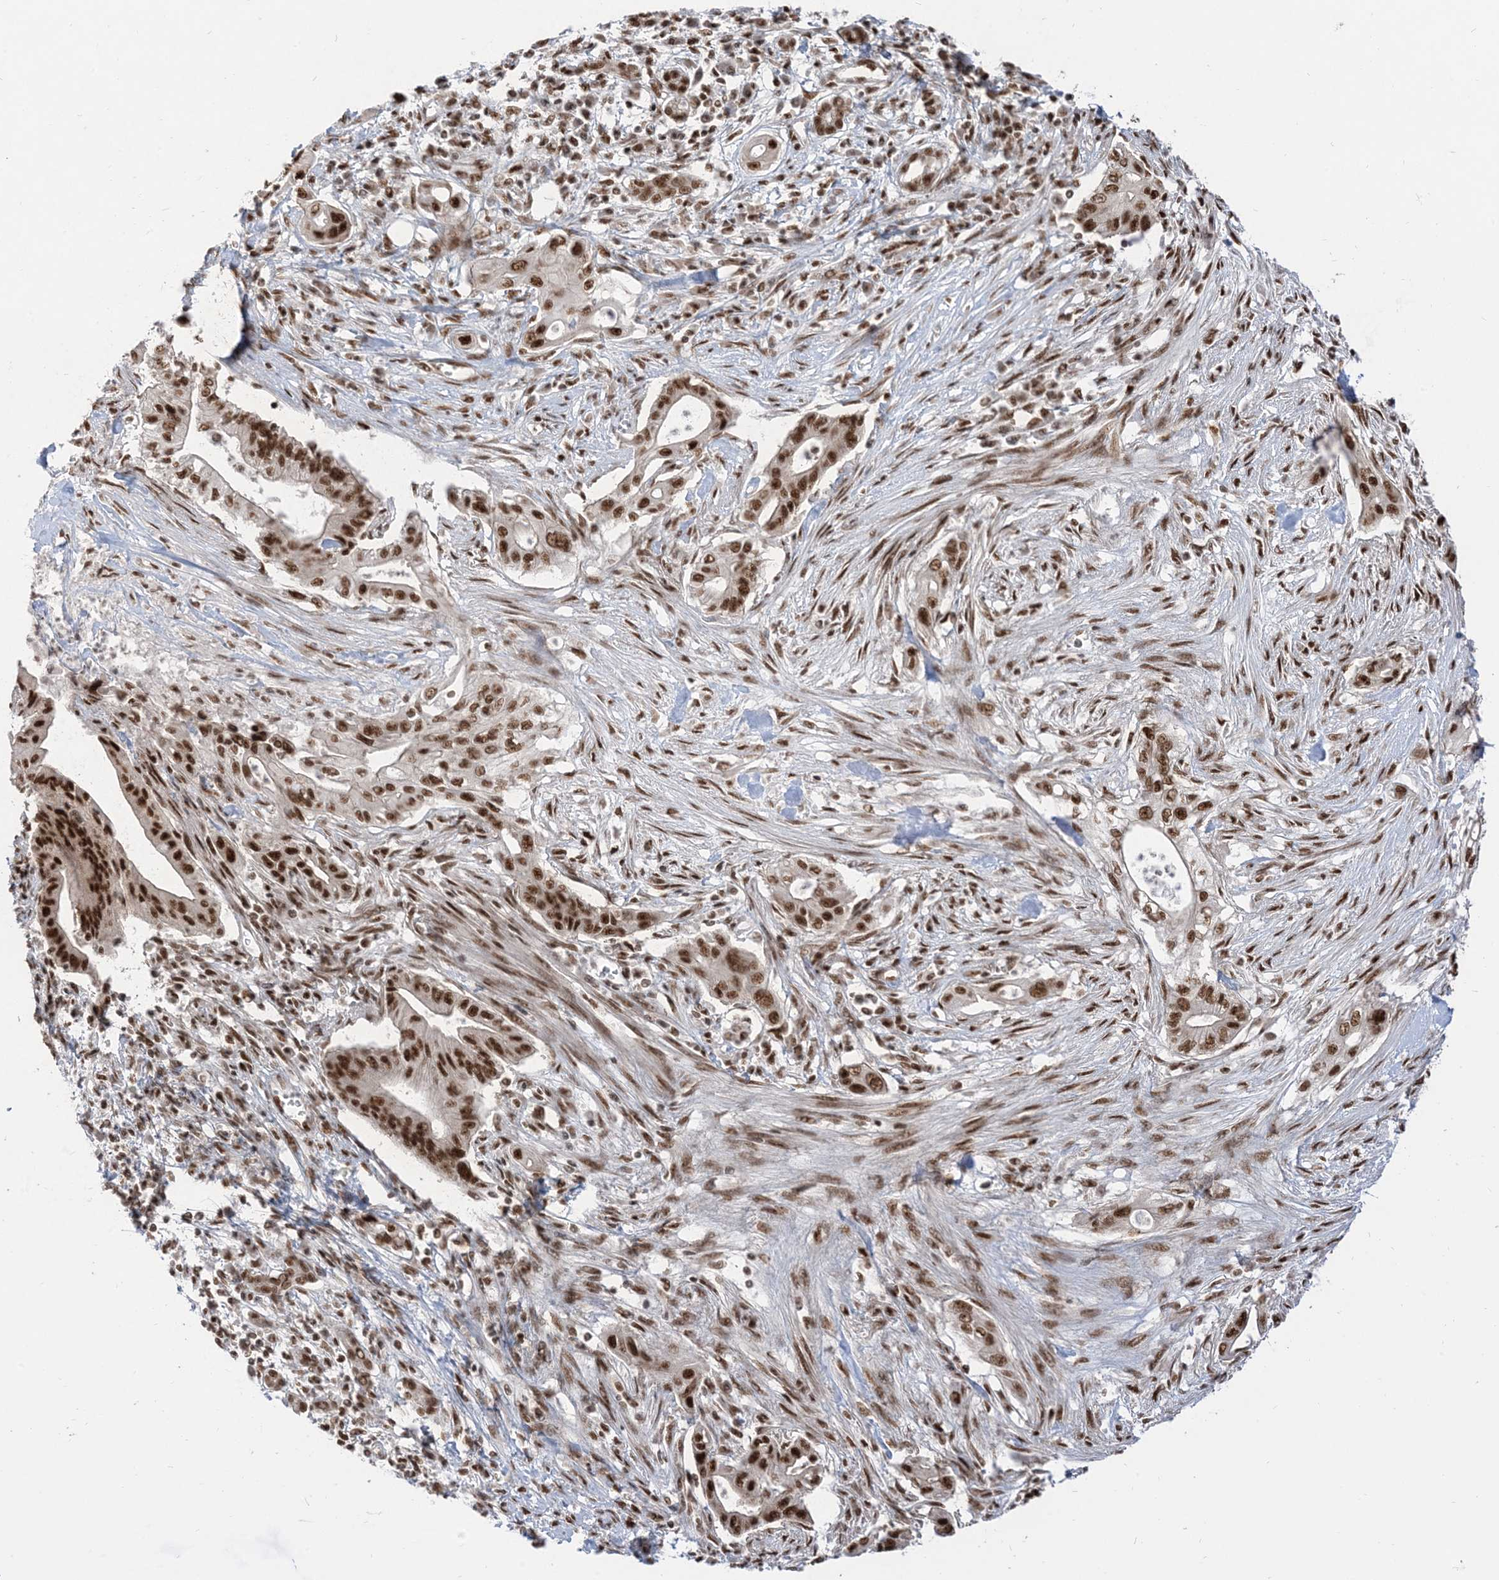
{"staining": {"intensity": "strong", "quantity": ">75%", "location": "nuclear"}, "tissue": "pancreatic cancer", "cell_type": "Tumor cells", "image_type": "cancer", "snomed": [{"axis": "morphology", "description": "Adenocarcinoma, NOS"}, {"axis": "topography", "description": "Pancreas"}], "caption": "Pancreatic cancer (adenocarcinoma) tissue displays strong nuclear staining in about >75% of tumor cells, visualized by immunohistochemistry.", "gene": "ARGLU1", "patient": {"sex": "male", "age": 58}}